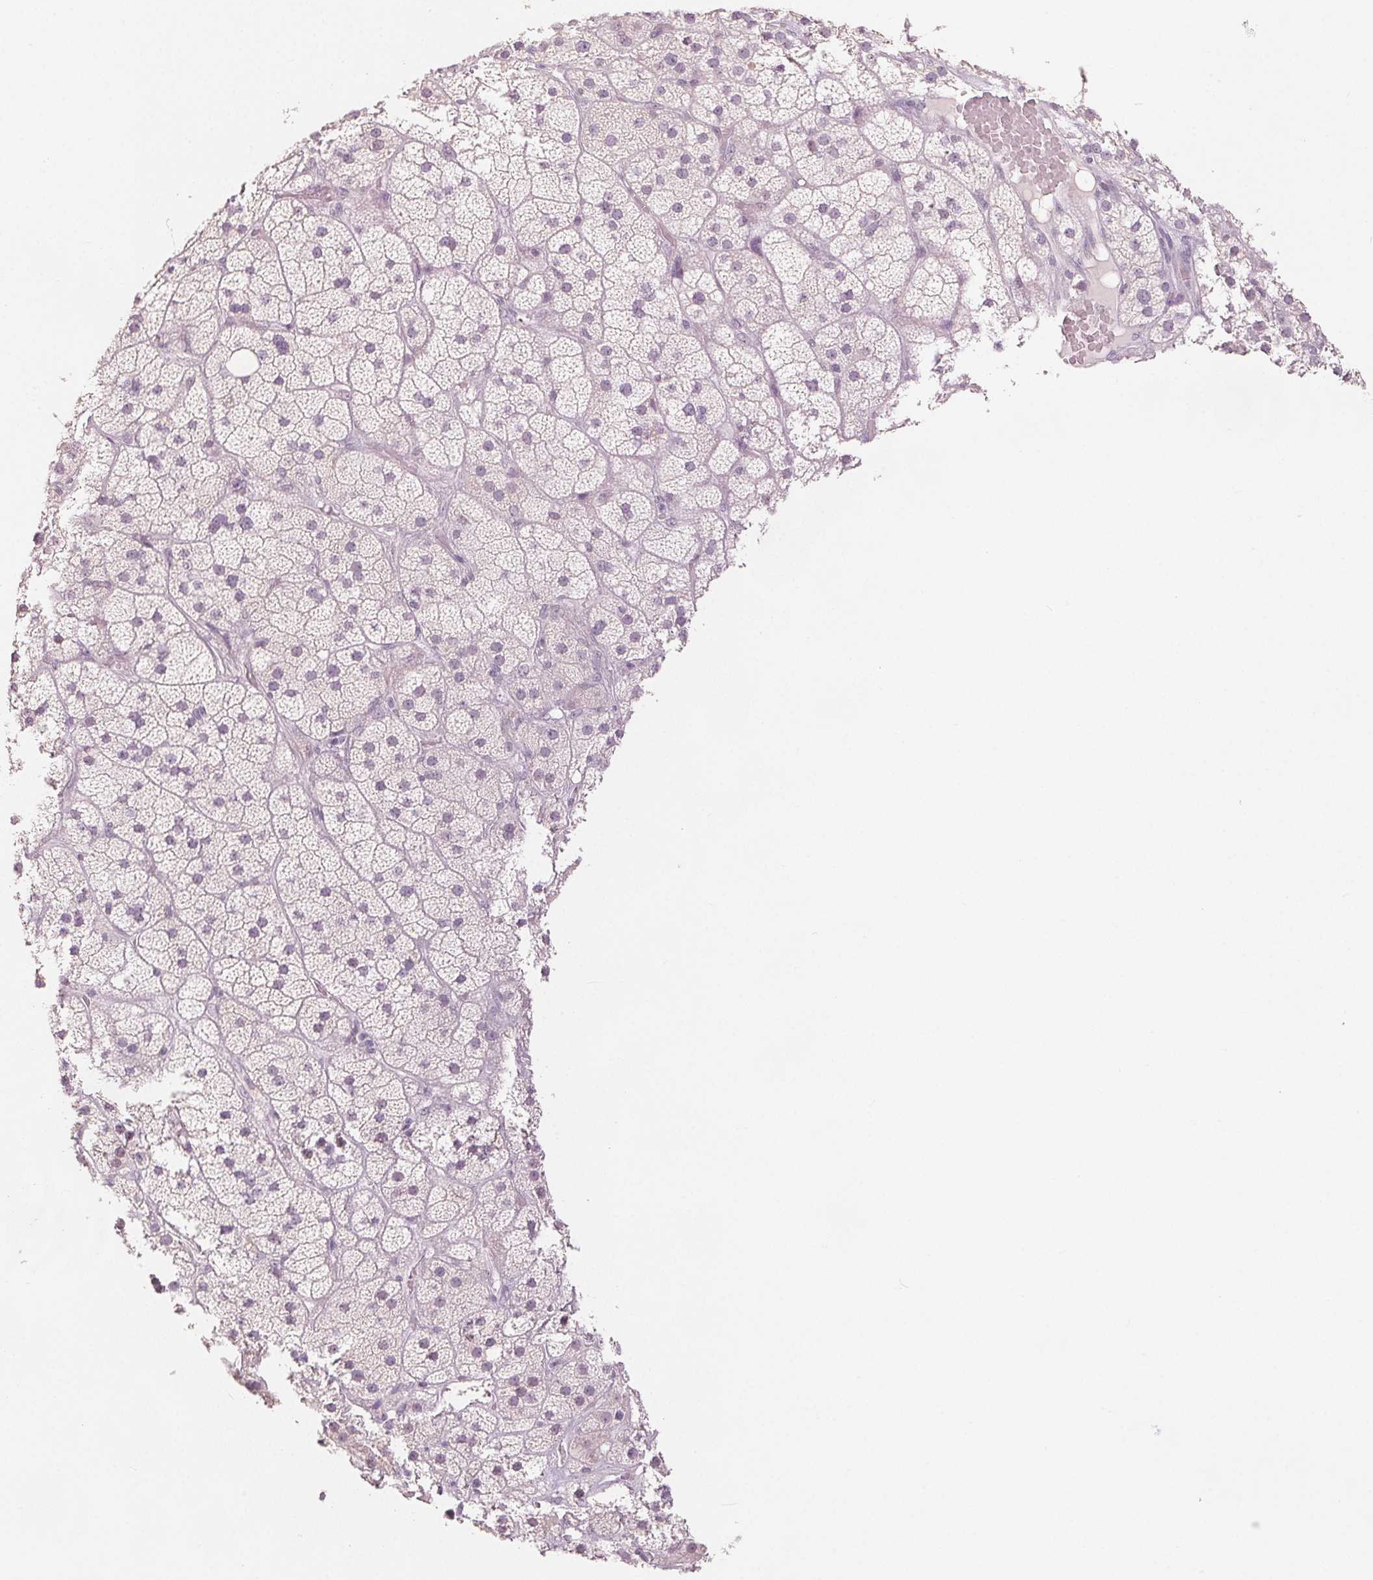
{"staining": {"intensity": "negative", "quantity": "none", "location": "none"}, "tissue": "adrenal gland", "cell_type": "Glandular cells", "image_type": "normal", "snomed": [{"axis": "morphology", "description": "Normal tissue, NOS"}, {"axis": "topography", "description": "Adrenal gland"}], "caption": "DAB immunohistochemical staining of normal human adrenal gland displays no significant expression in glandular cells. (Immunohistochemistry, brightfield microscopy, high magnification).", "gene": "SLC27A5", "patient": {"sex": "male", "age": 57}}